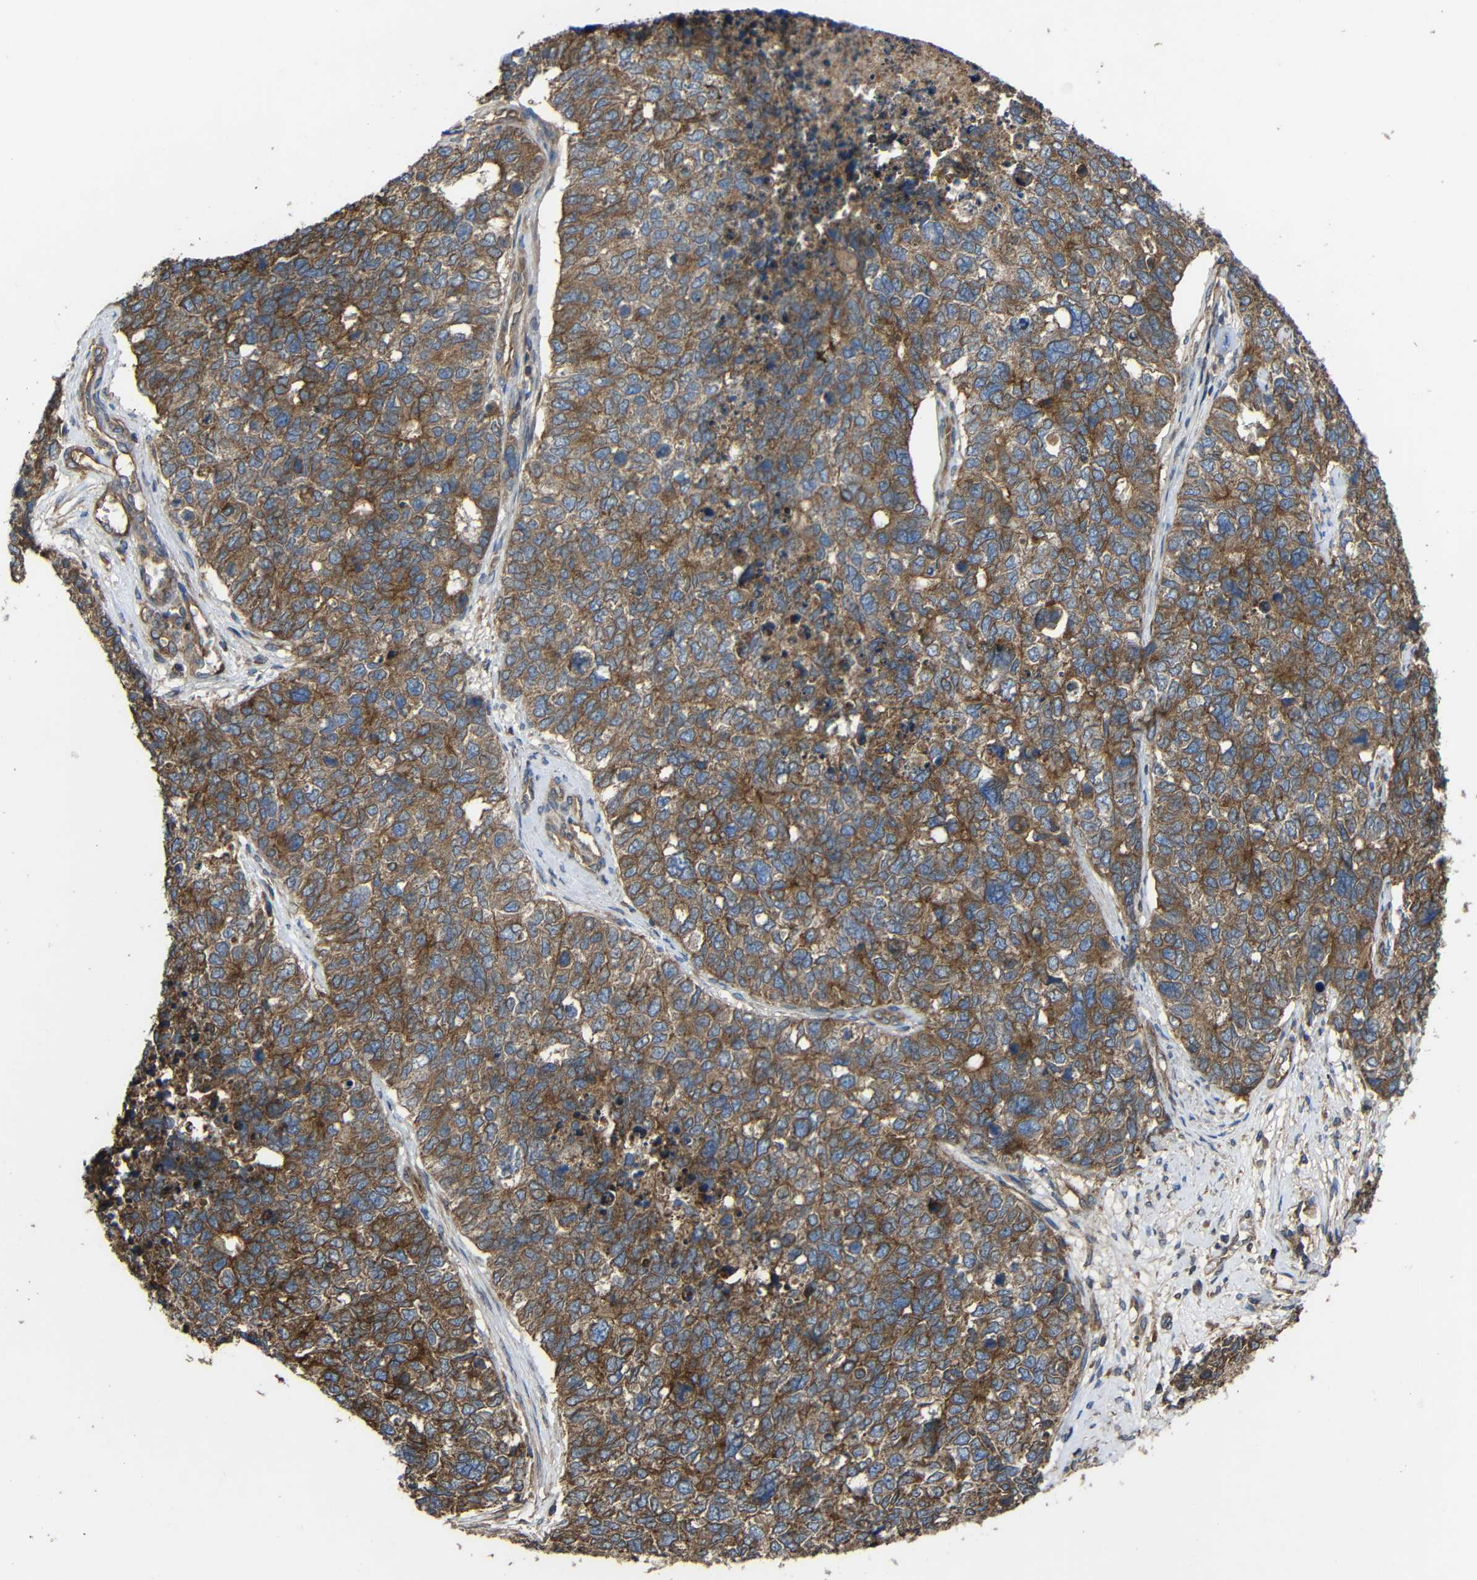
{"staining": {"intensity": "moderate", "quantity": ">75%", "location": "cytoplasmic/membranous"}, "tissue": "cervical cancer", "cell_type": "Tumor cells", "image_type": "cancer", "snomed": [{"axis": "morphology", "description": "Squamous cell carcinoma, NOS"}, {"axis": "topography", "description": "Cervix"}], "caption": "This photomicrograph displays immunohistochemistry (IHC) staining of human cervical cancer (squamous cell carcinoma), with medium moderate cytoplasmic/membranous expression in approximately >75% of tumor cells.", "gene": "TREM2", "patient": {"sex": "female", "age": 63}}